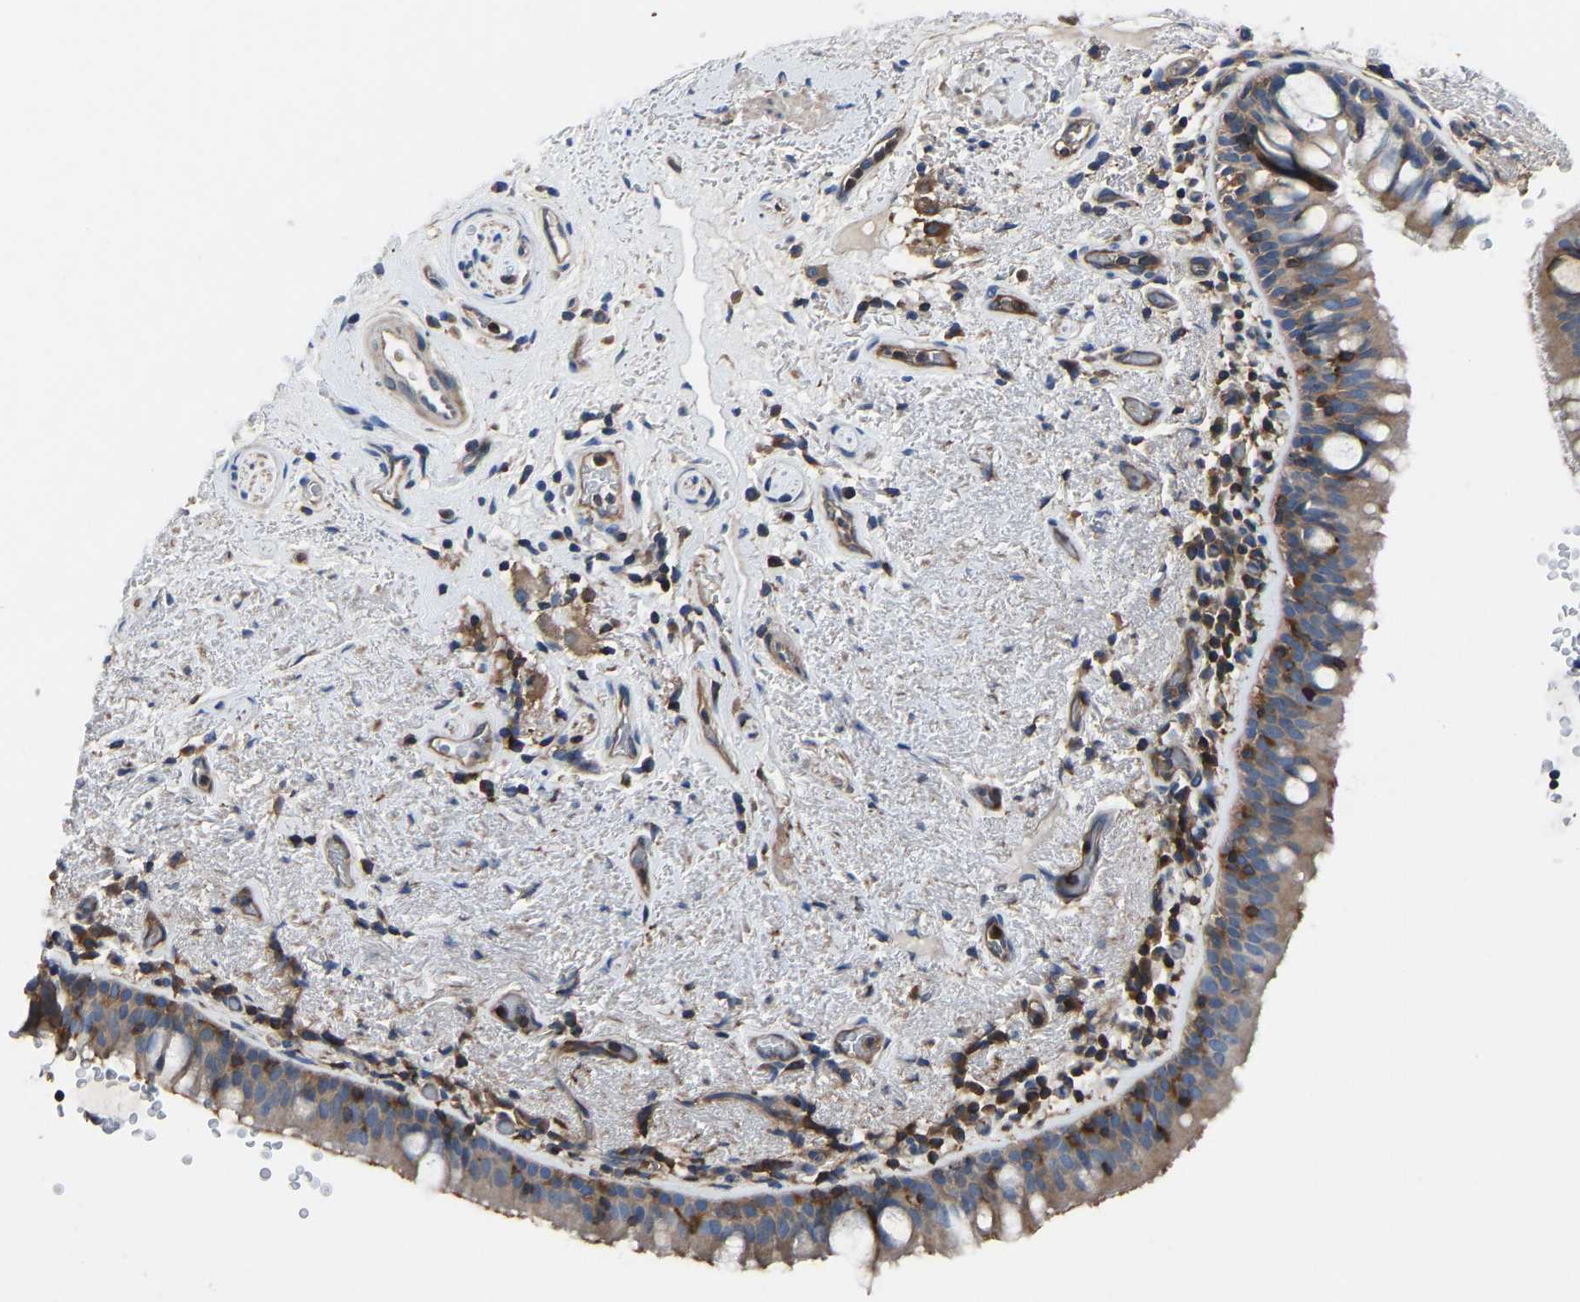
{"staining": {"intensity": "moderate", "quantity": ">75%", "location": "cytoplasmic/membranous"}, "tissue": "bronchus", "cell_type": "Respiratory epithelial cells", "image_type": "normal", "snomed": [{"axis": "morphology", "description": "Normal tissue, NOS"}, {"axis": "morphology", "description": "Inflammation, NOS"}, {"axis": "topography", "description": "Cartilage tissue"}, {"axis": "topography", "description": "Bronchus"}], "caption": "This histopathology image exhibits IHC staining of unremarkable human bronchus, with medium moderate cytoplasmic/membranous staining in approximately >75% of respiratory epithelial cells.", "gene": "PRKAR1A", "patient": {"sex": "male", "age": 77}}